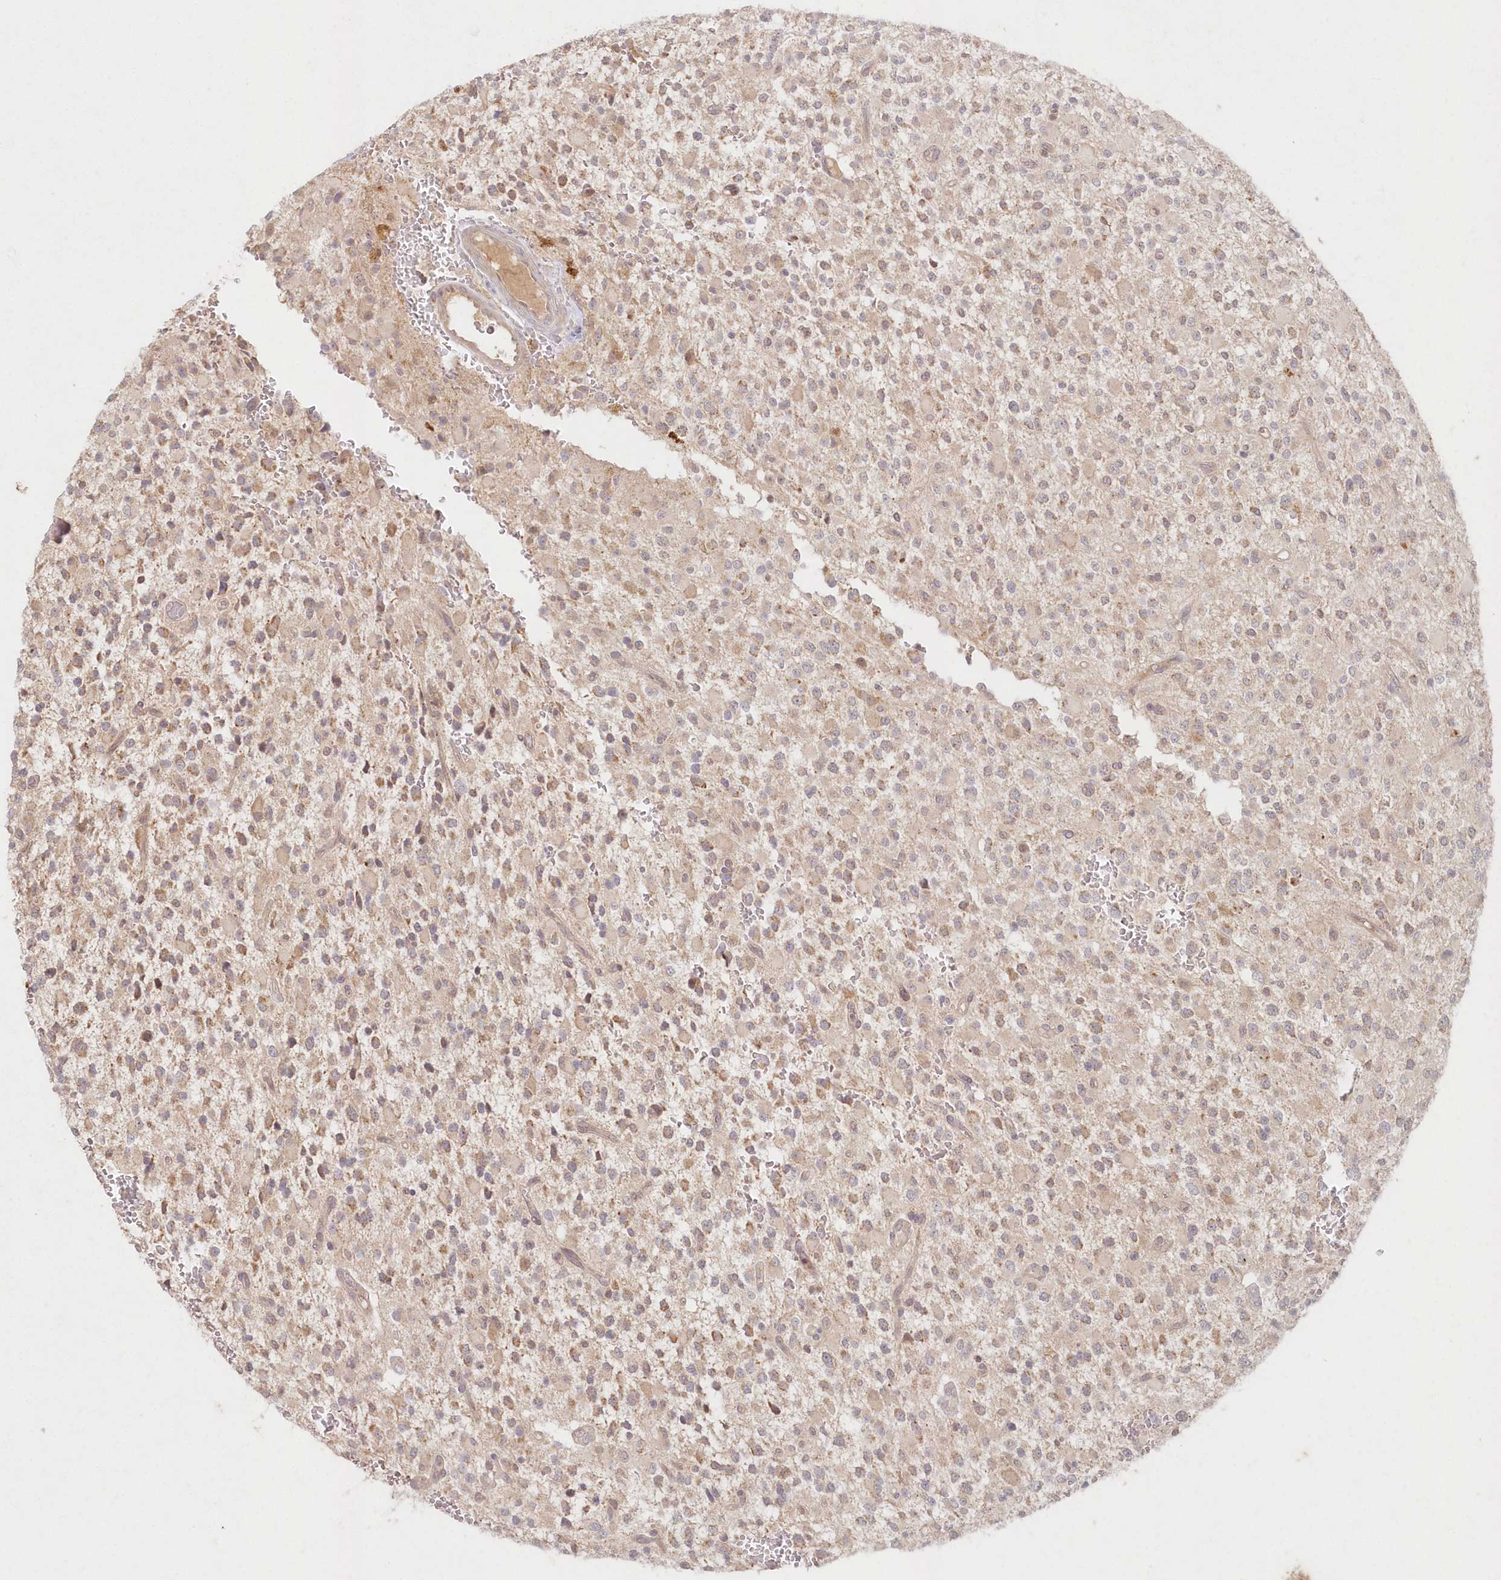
{"staining": {"intensity": "weak", "quantity": "<25%", "location": "cytoplasmic/membranous"}, "tissue": "glioma", "cell_type": "Tumor cells", "image_type": "cancer", "snomed": [{"axis": "morphology", "description": "Glioma, malignant, High grade"}, {"axis": "topography", "description": "Brain"}], "caption": "A micrograph of human malignant glioma (high-grade) is negative for staining in tumor cells.", "gene": "ASCC1", "patient": {"sex": "male", "age": 34}}